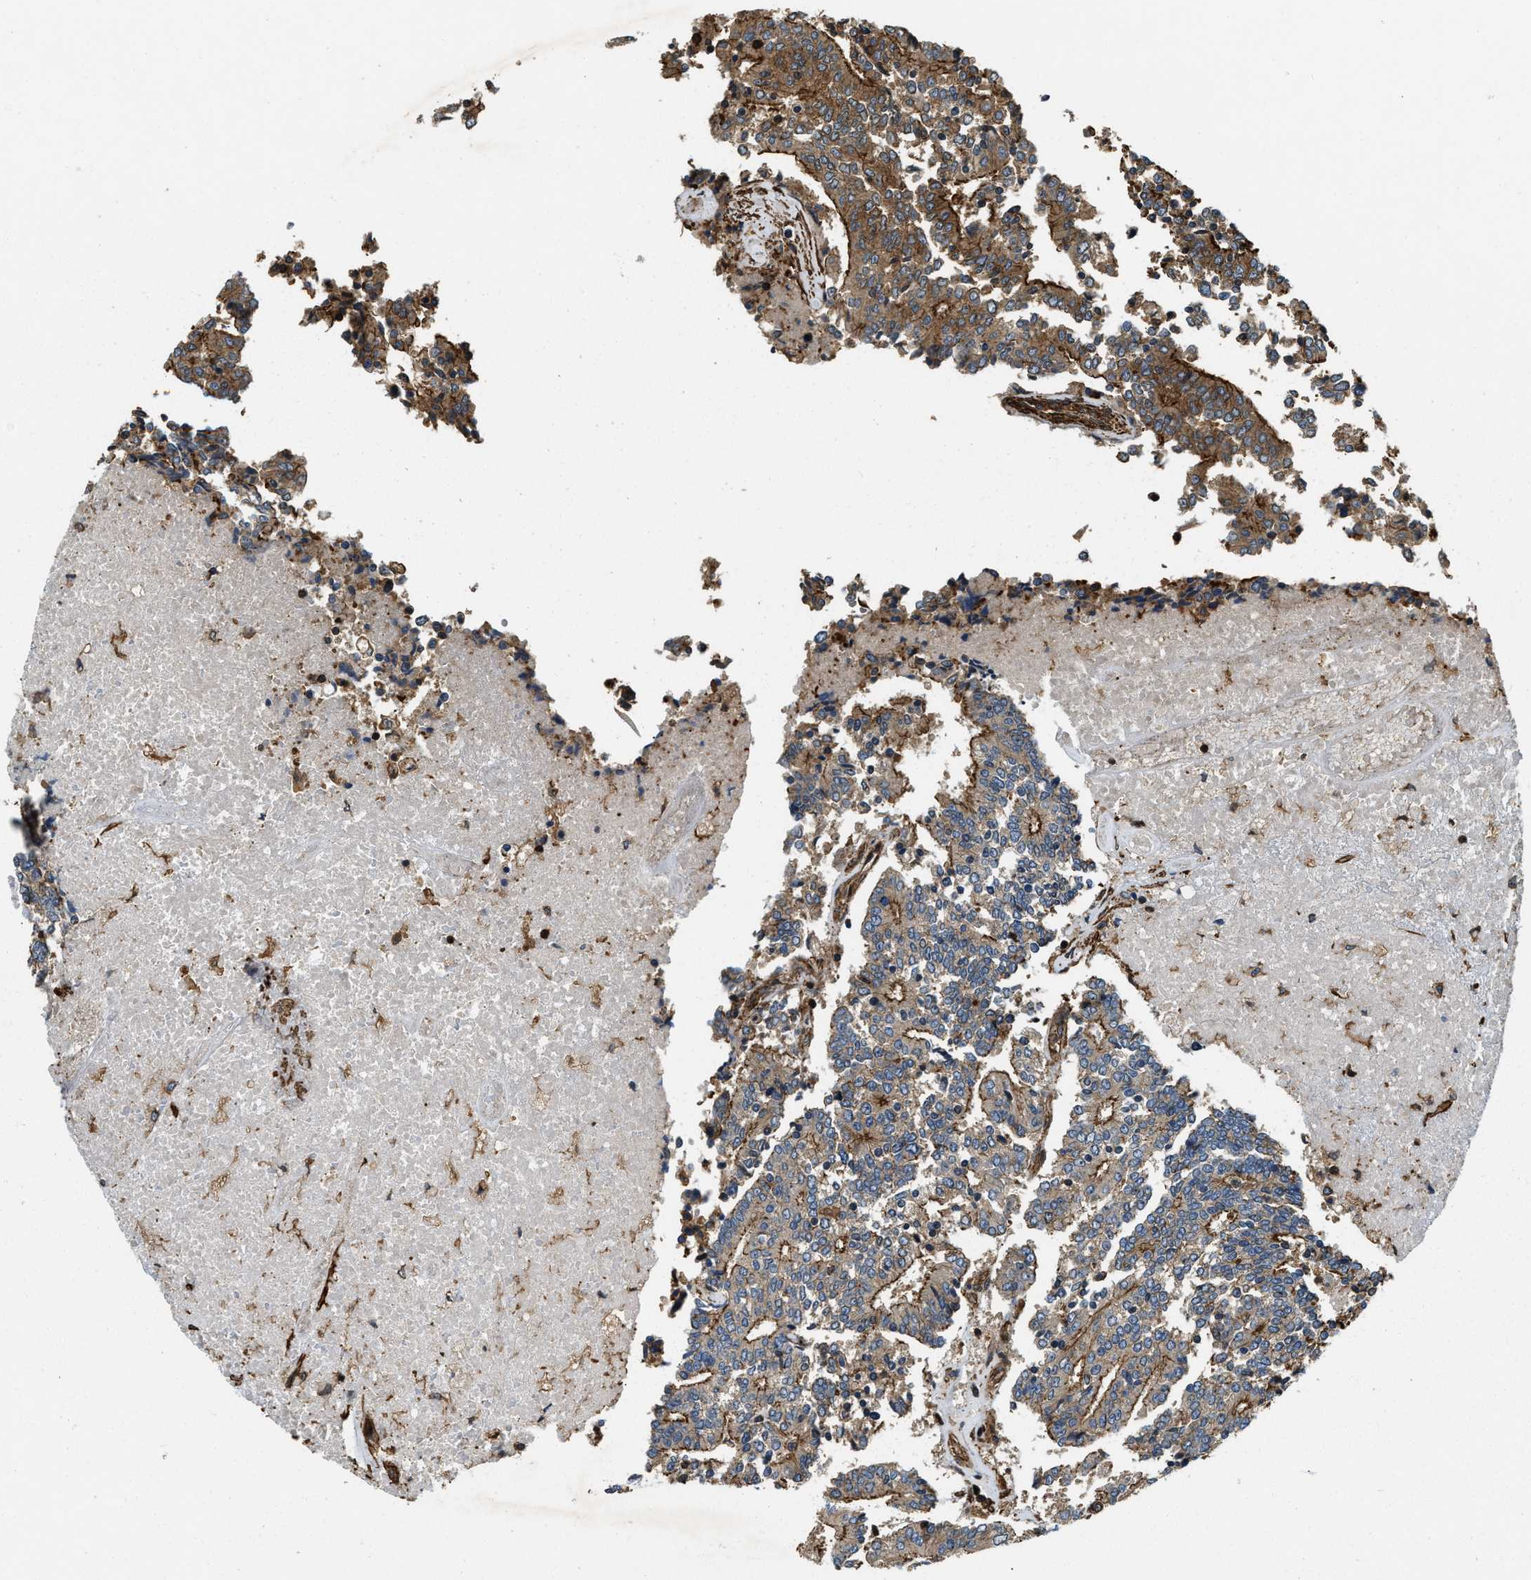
{"staining": {"intensity": "moderate", "quantity": ">75%", "location": "cytoplasmic/membranous"}, "tissue": "prostate cancer", "cell_type": "Tumor cells", "image_type": "cancer", "snomed": [{"axis": "morphology", "description": "Normal tissue, NOS"}, {"axis": "morphology", "description": "Adenocarcinoma, High grade"}, {"axis": "topography", "description": "Prostate"}, {"axis": "topography", "description": "Seminal veicle"}], "caption": "Immunohistochemistry (IHC) (DAB) staining of prostate high-grade adenocarcinoma demonstrates moderate cytoplasmic/membranous protein positivity in about >75% of tumor cells.", "gene": "YARS1", "patient": {"sex": "male", "age": 55}}